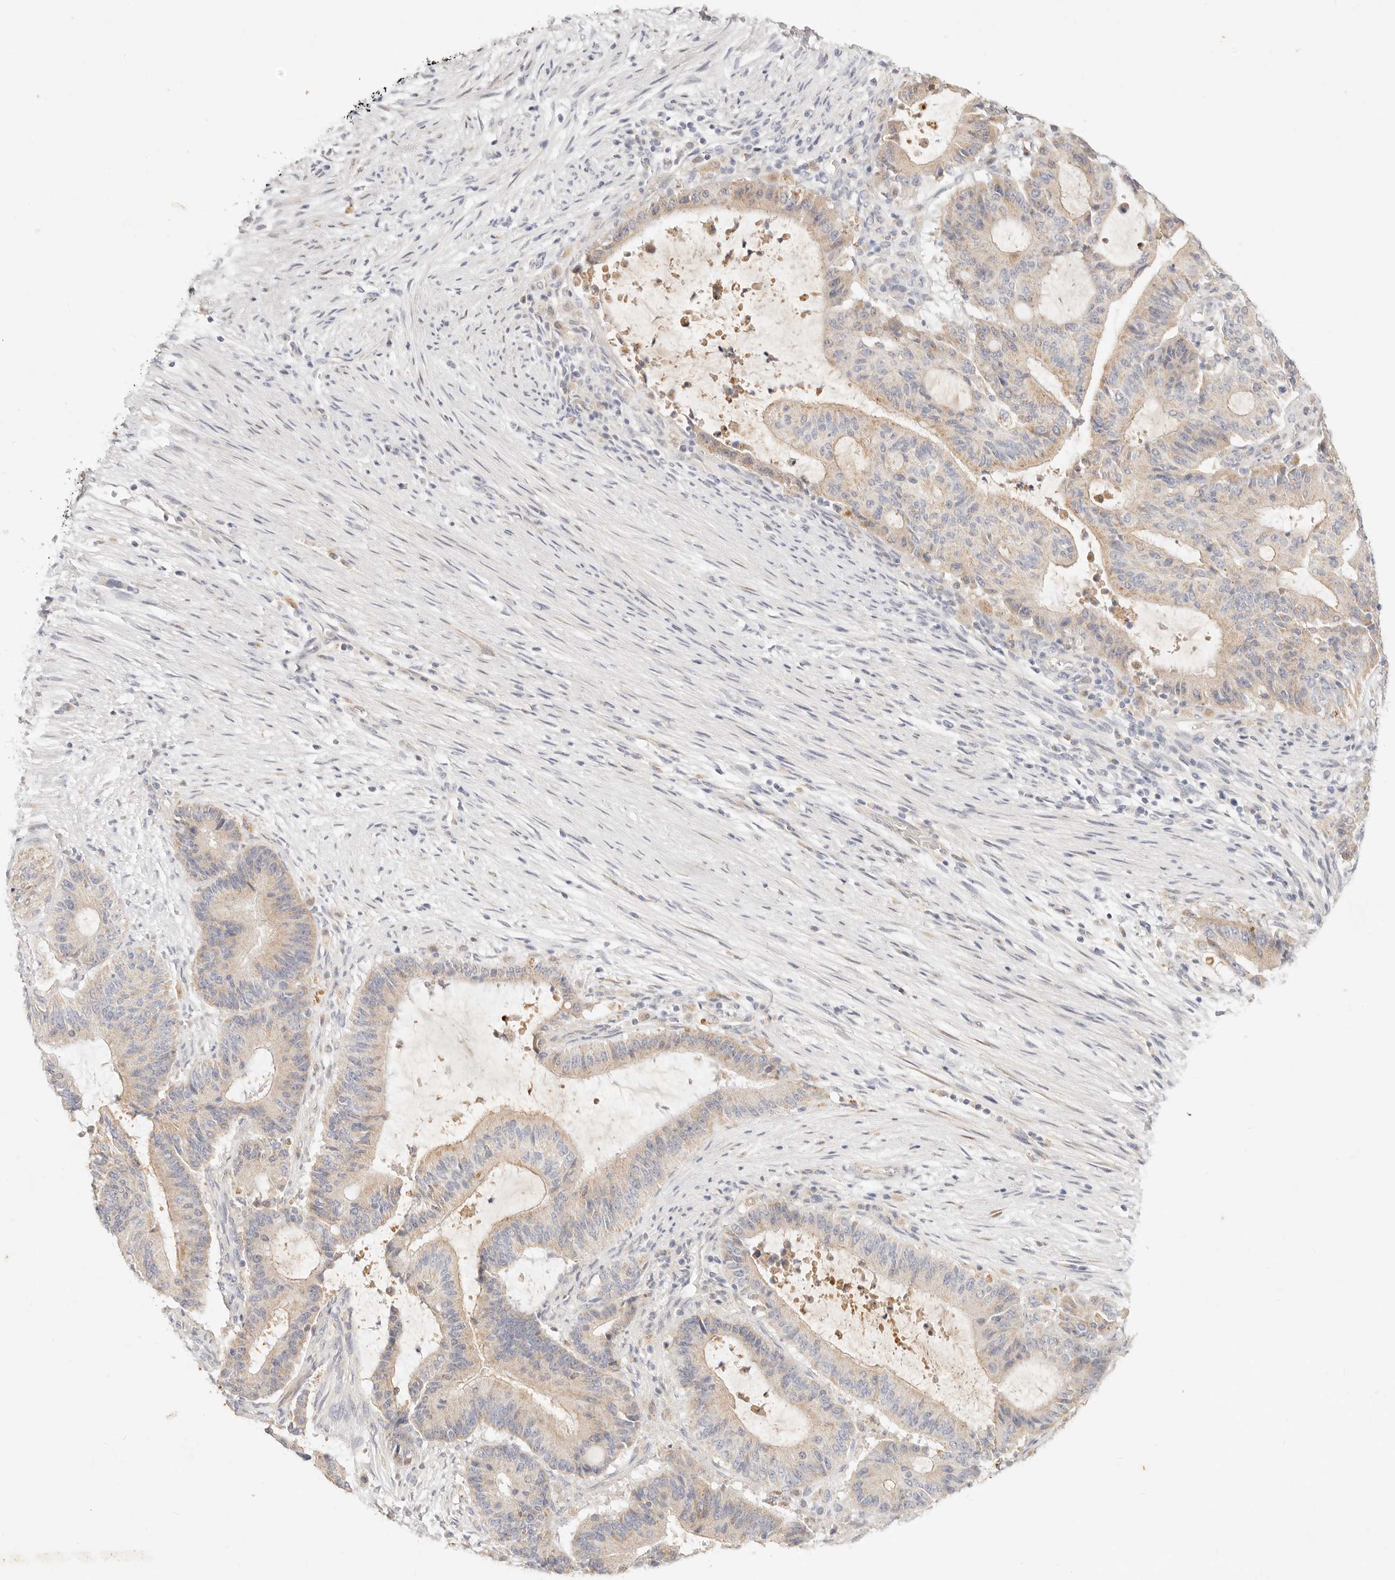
{"staining": {"intensity": "weak", "quantity": "25%-75%", "location": "cytoplasmic/membranous"}, "tissue": "liver cancer", "cell_type": "Tumor cells", "image_type": "cancer", "snomed": [{"axis": "morphology", "description": "Normal tissue, NOS"}, {"axis": "morphology", "description": "Cholangiocarcinoma"}, {"axis": "topography", "description": "Liver"}, {"axis": "topography", "description": "Peripheral nerve tissue"}], "caption": "Immunohistochemistry (IHC) histopathology image of human cholangiocarcinoma (liver) stained for a protein (brown), which displays low levels of weak cytoplasmic/membranous positivity in approximately 25%-75% of tumor cells.", "gene": "ACOX1", "patient": {"sex": "female", "age": 73}}